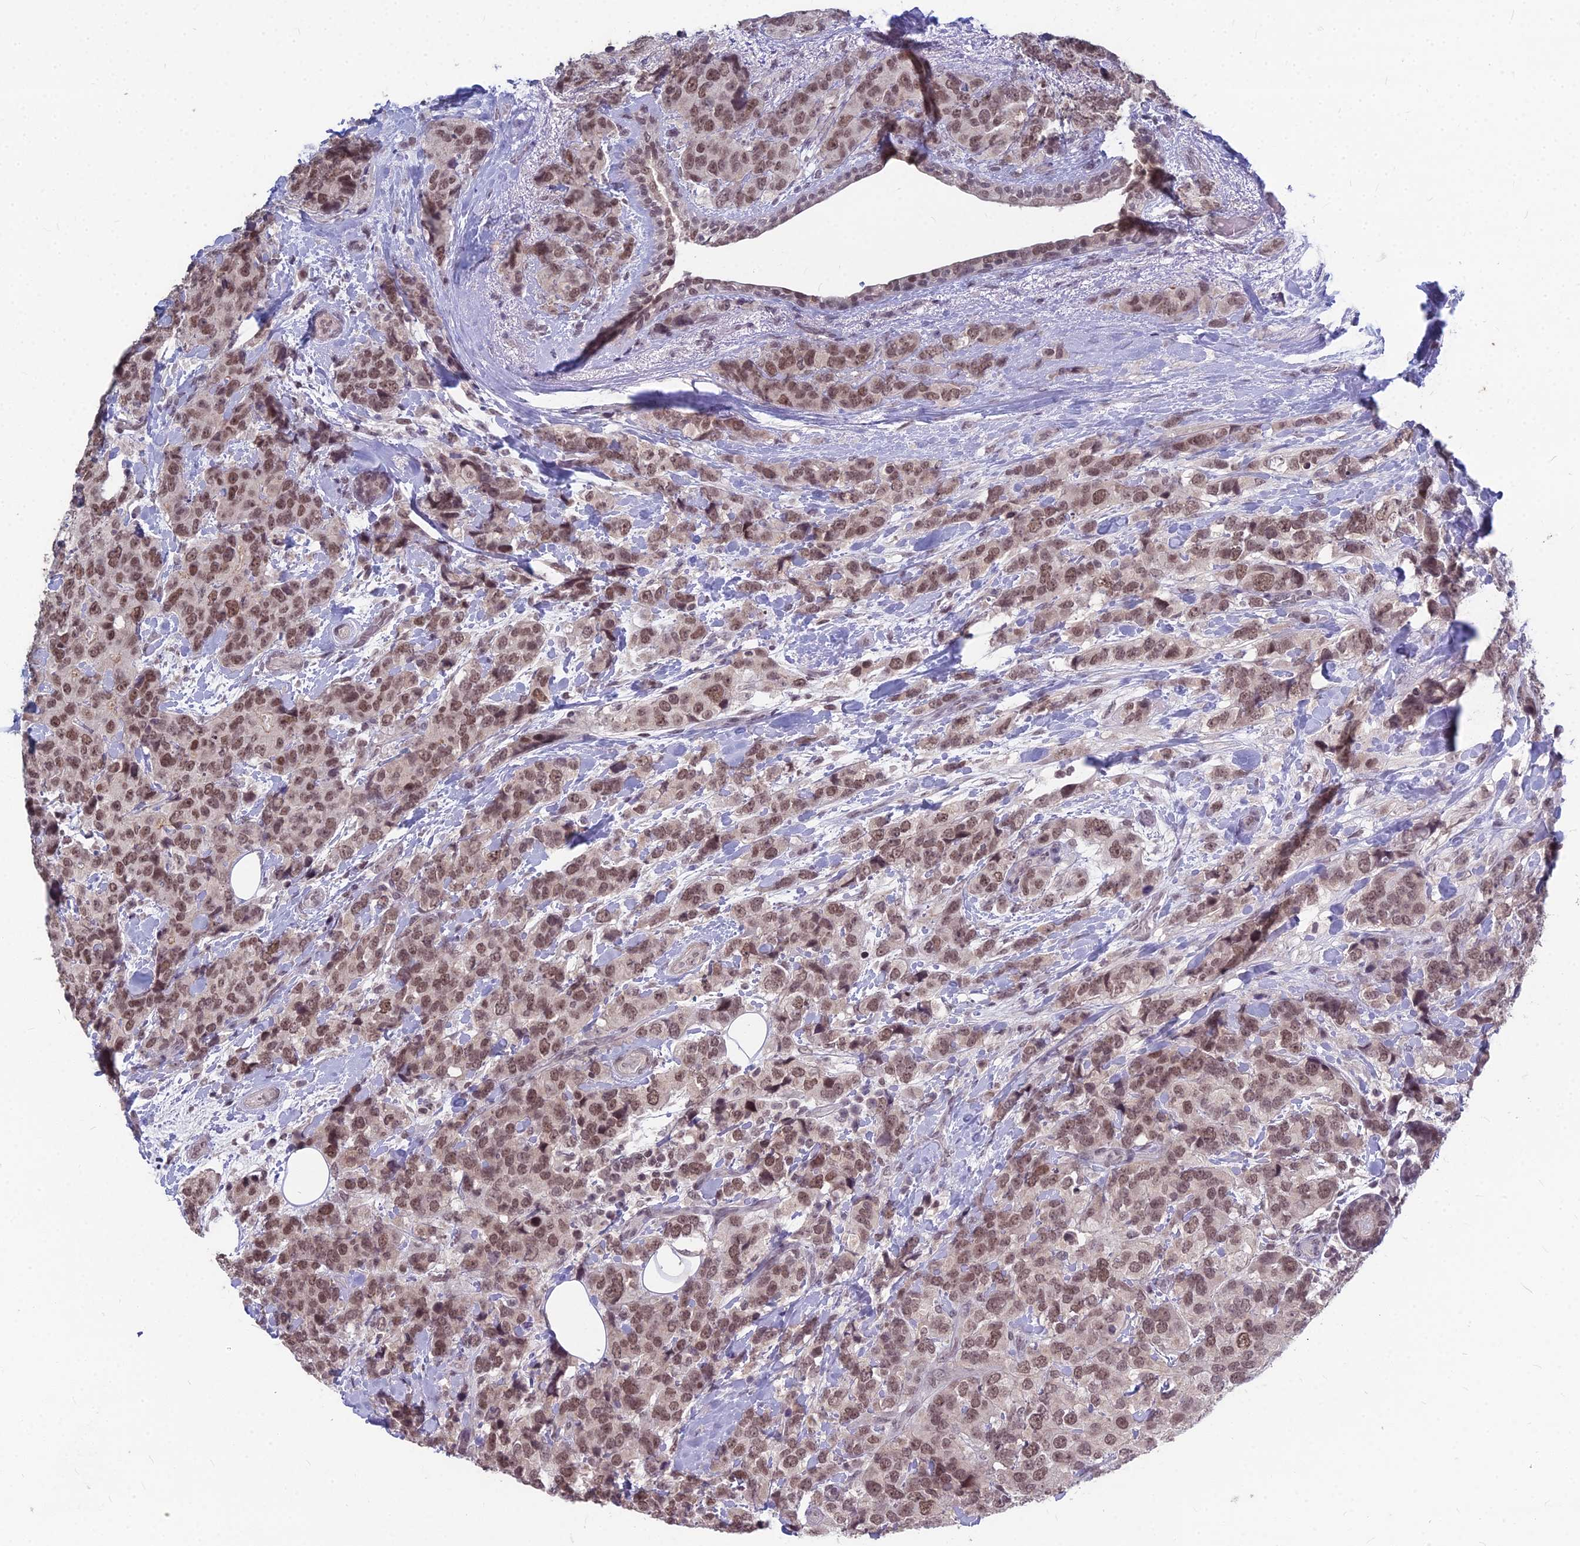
{"staining": {"intensity": "moderate", "quantity": ">75%", "location": "nuclear"}, "tissue": "breast cancer", "cell_type": "Tumor cells", "image_type": "cancer", "snomed": [{"axis": "morphology", "description": "Lobular carcinoma"}, {"axis": "topography", "description": "Breast"}], "caption": "Tumor cells exhibit medium levels of moderate nuclear staining in approximately >75% of cells in lobular carcinoma (breast). The protein of interest is stained brown, and the nuclei are stained in blue (DAB IHC with brightfield microscopy, high magnification).", "gene": "KAT7", "patient": {"sex": "female", "age": 59}}